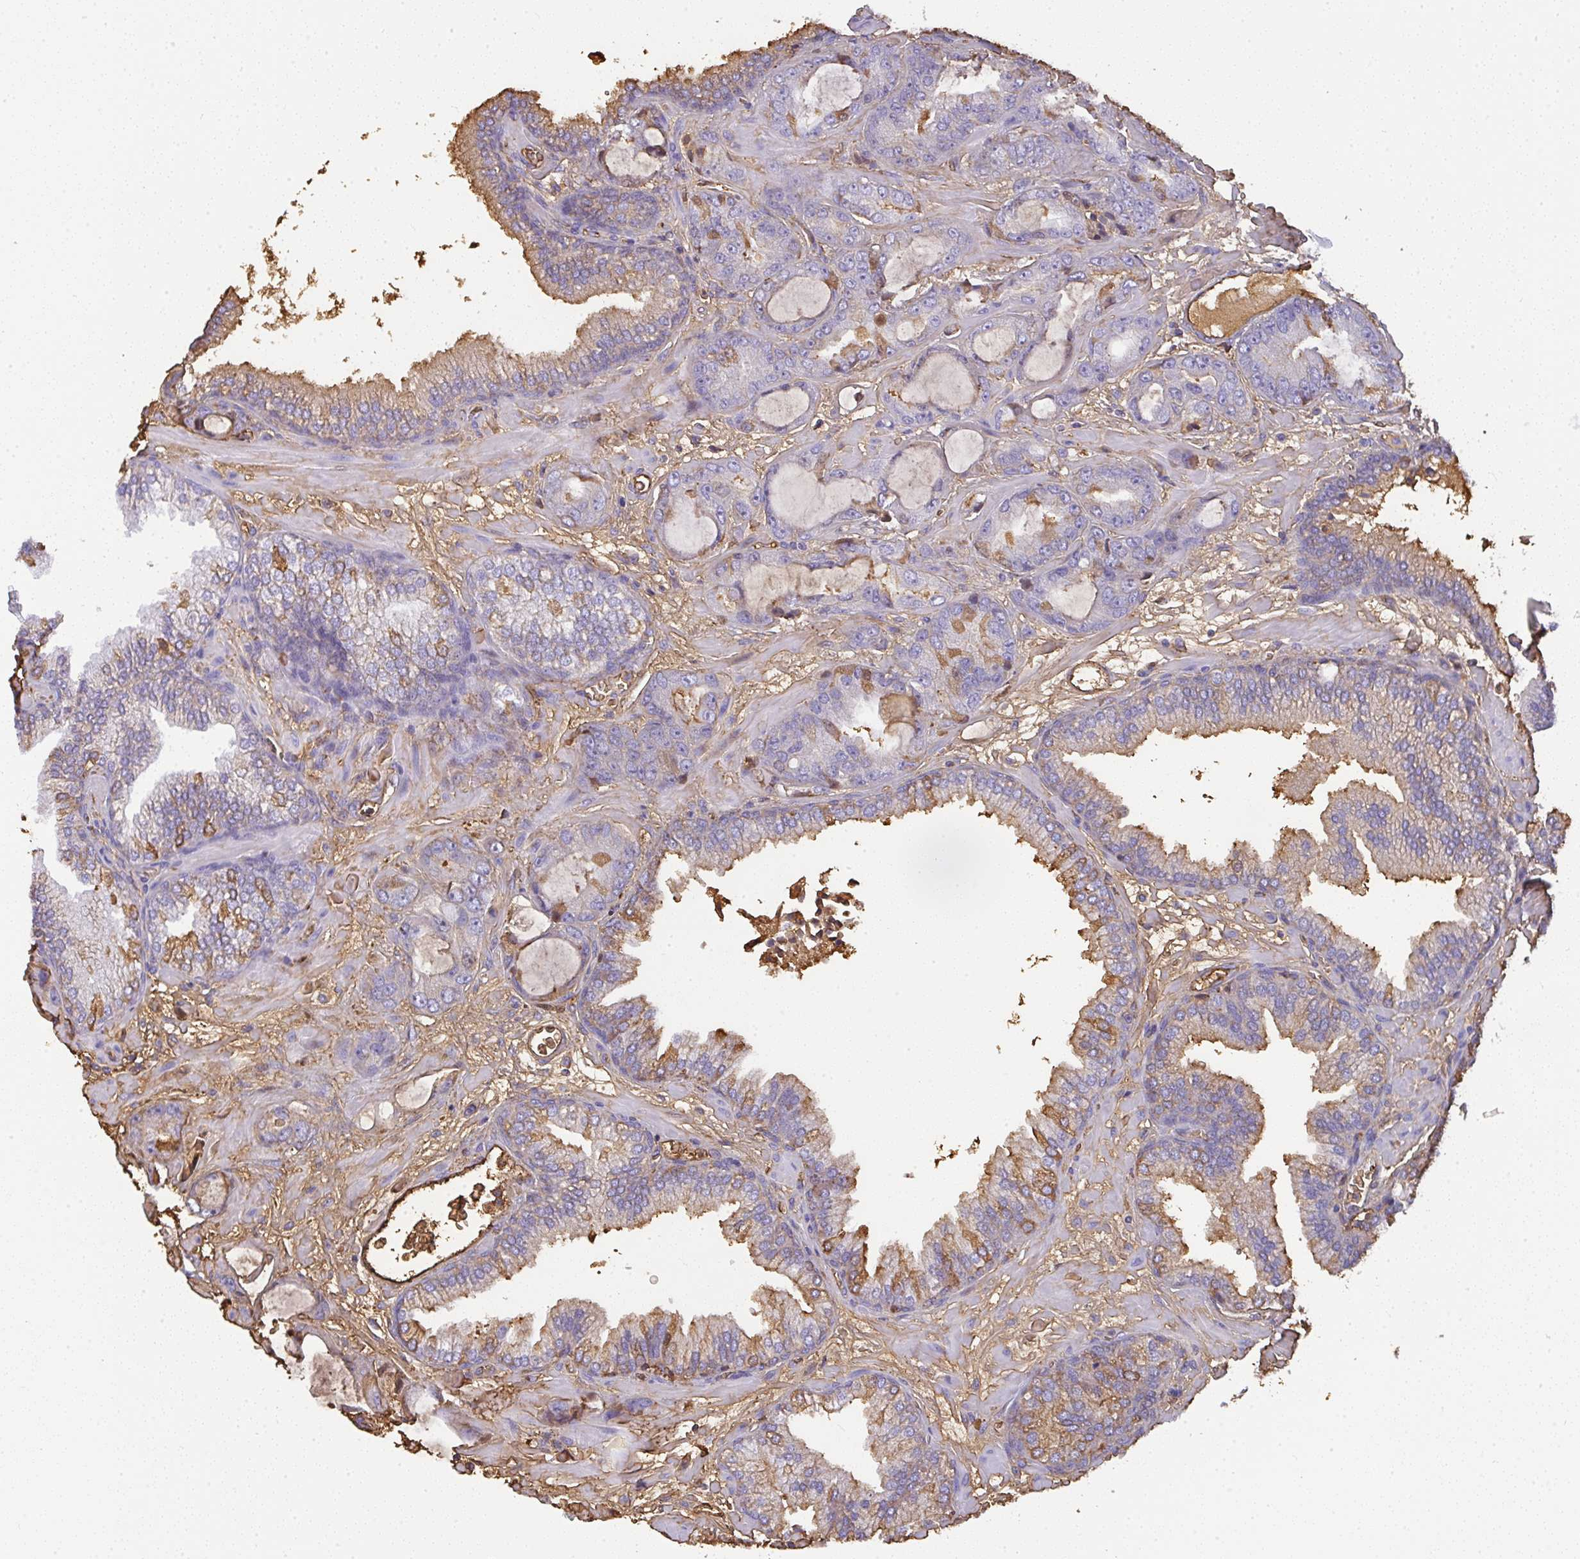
{"staining": {"intensity": "moderate", "quantity": "<25%", "location": "cytoplasmic/membranous"}, "tissue": "prostate cancer", "cell_type": "Tumor cells", "image_type": "cancer", "snomed": [{"axis": "morphology", "description": "Adenocarcinoma, High grade"}, {"axis": "topography", "description": "Prostate"}], "caption": "Moderate cytoplasmic/membranous positivity is appreciated in approximately <25% of tumor cells in adenocarcinoma (high-grade) (prostate).", "gene": "SMYD5", "patient": {"sex": "male", "age": 68}}